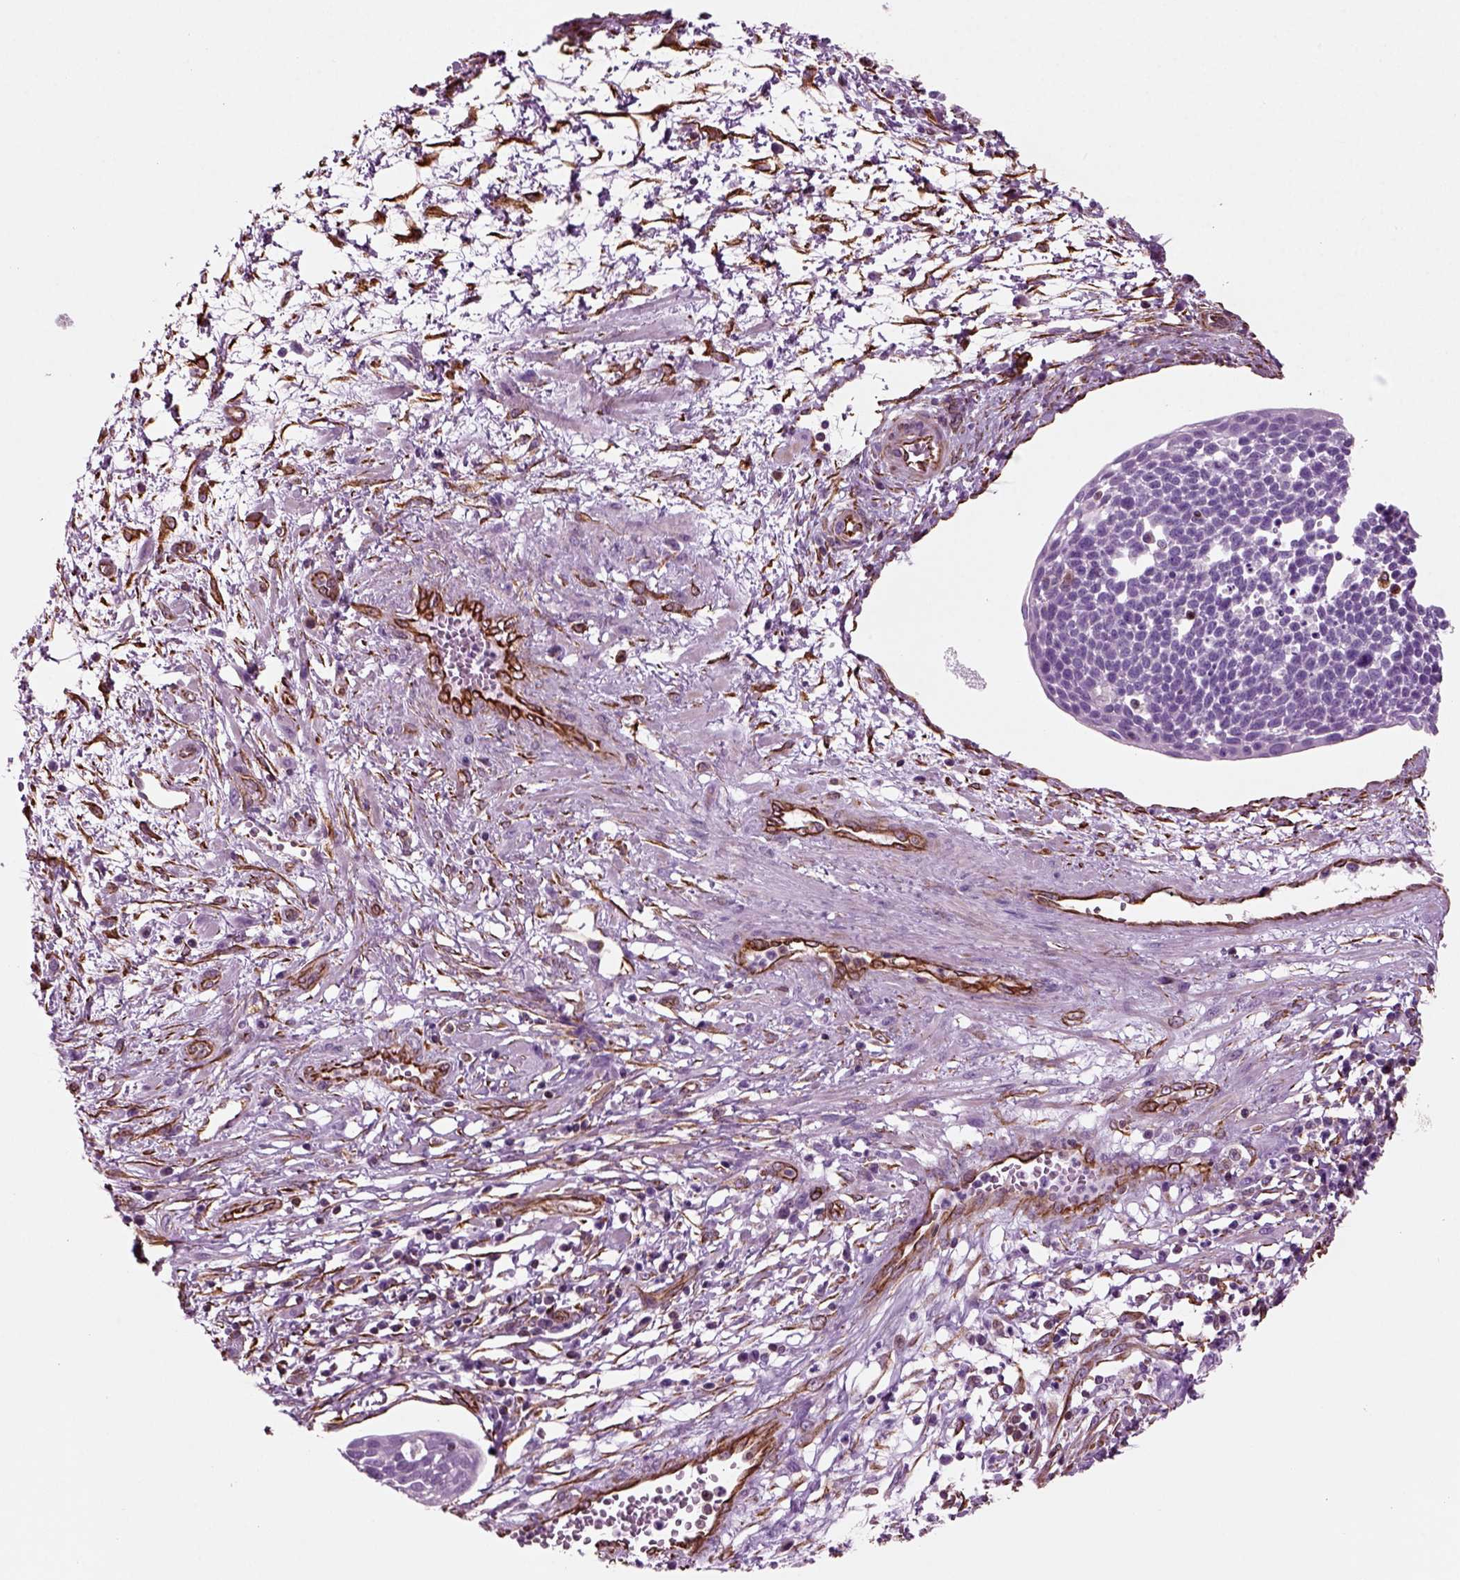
{"staining": {"intensity": "negative", "quantity": "none", "location": "none"}, "tissue": "cervical cancer", "cell_type": "Tumor cells", "image_type": "cancer", "snomed": [{"axis": "morphology", "description": "Squamous cell carcinoma, NOS"}, {"axis": "topography", "description": "Cervix"}], "caption": "This is an IHC image of human cervical cancer. There is no staining in tumor cells.", "gene": "ACER3", "patient": {"sex": "female", "age": 34}}